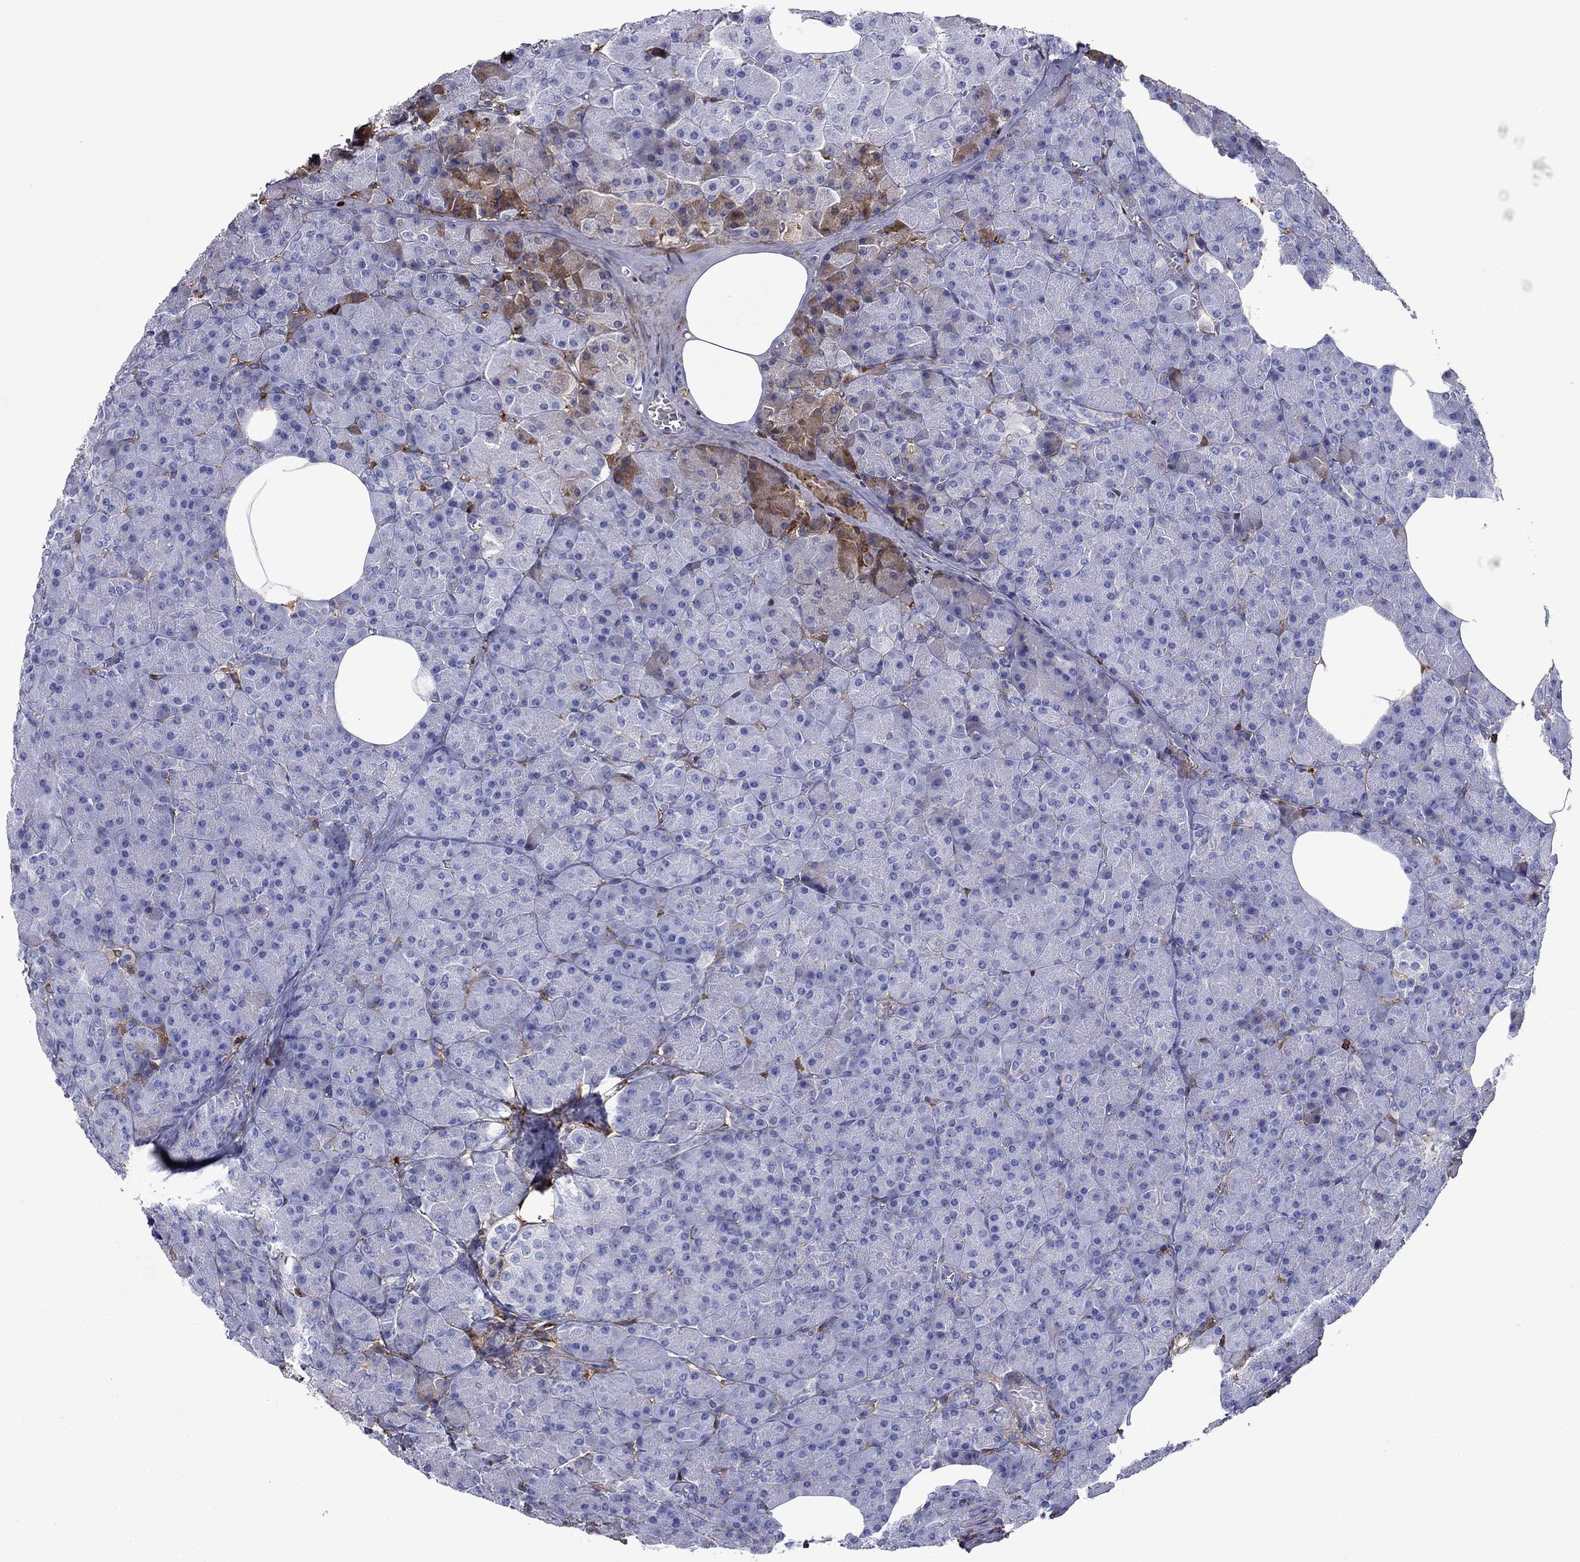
{"staining": {"intensity": "moderate", "quantity": "<25%", "location": "cytoplasmic/membranous"}, "tissue": "pancreas", "cell_type": "Exocrine glandular cells", "image_type": "normal", "snomed": [{"axis": "morphology", "description": "Normal tissue, NOS"}, {"axis": "topography", "description": "Pancreas"}], "caption": "Unremarkable pancreas exhibits moderate cytoplasmic/membranous staining in about <25% of exocrine glandular cells.", "gene": "HPX", "patient": {"sex": "female", "age": 45}}